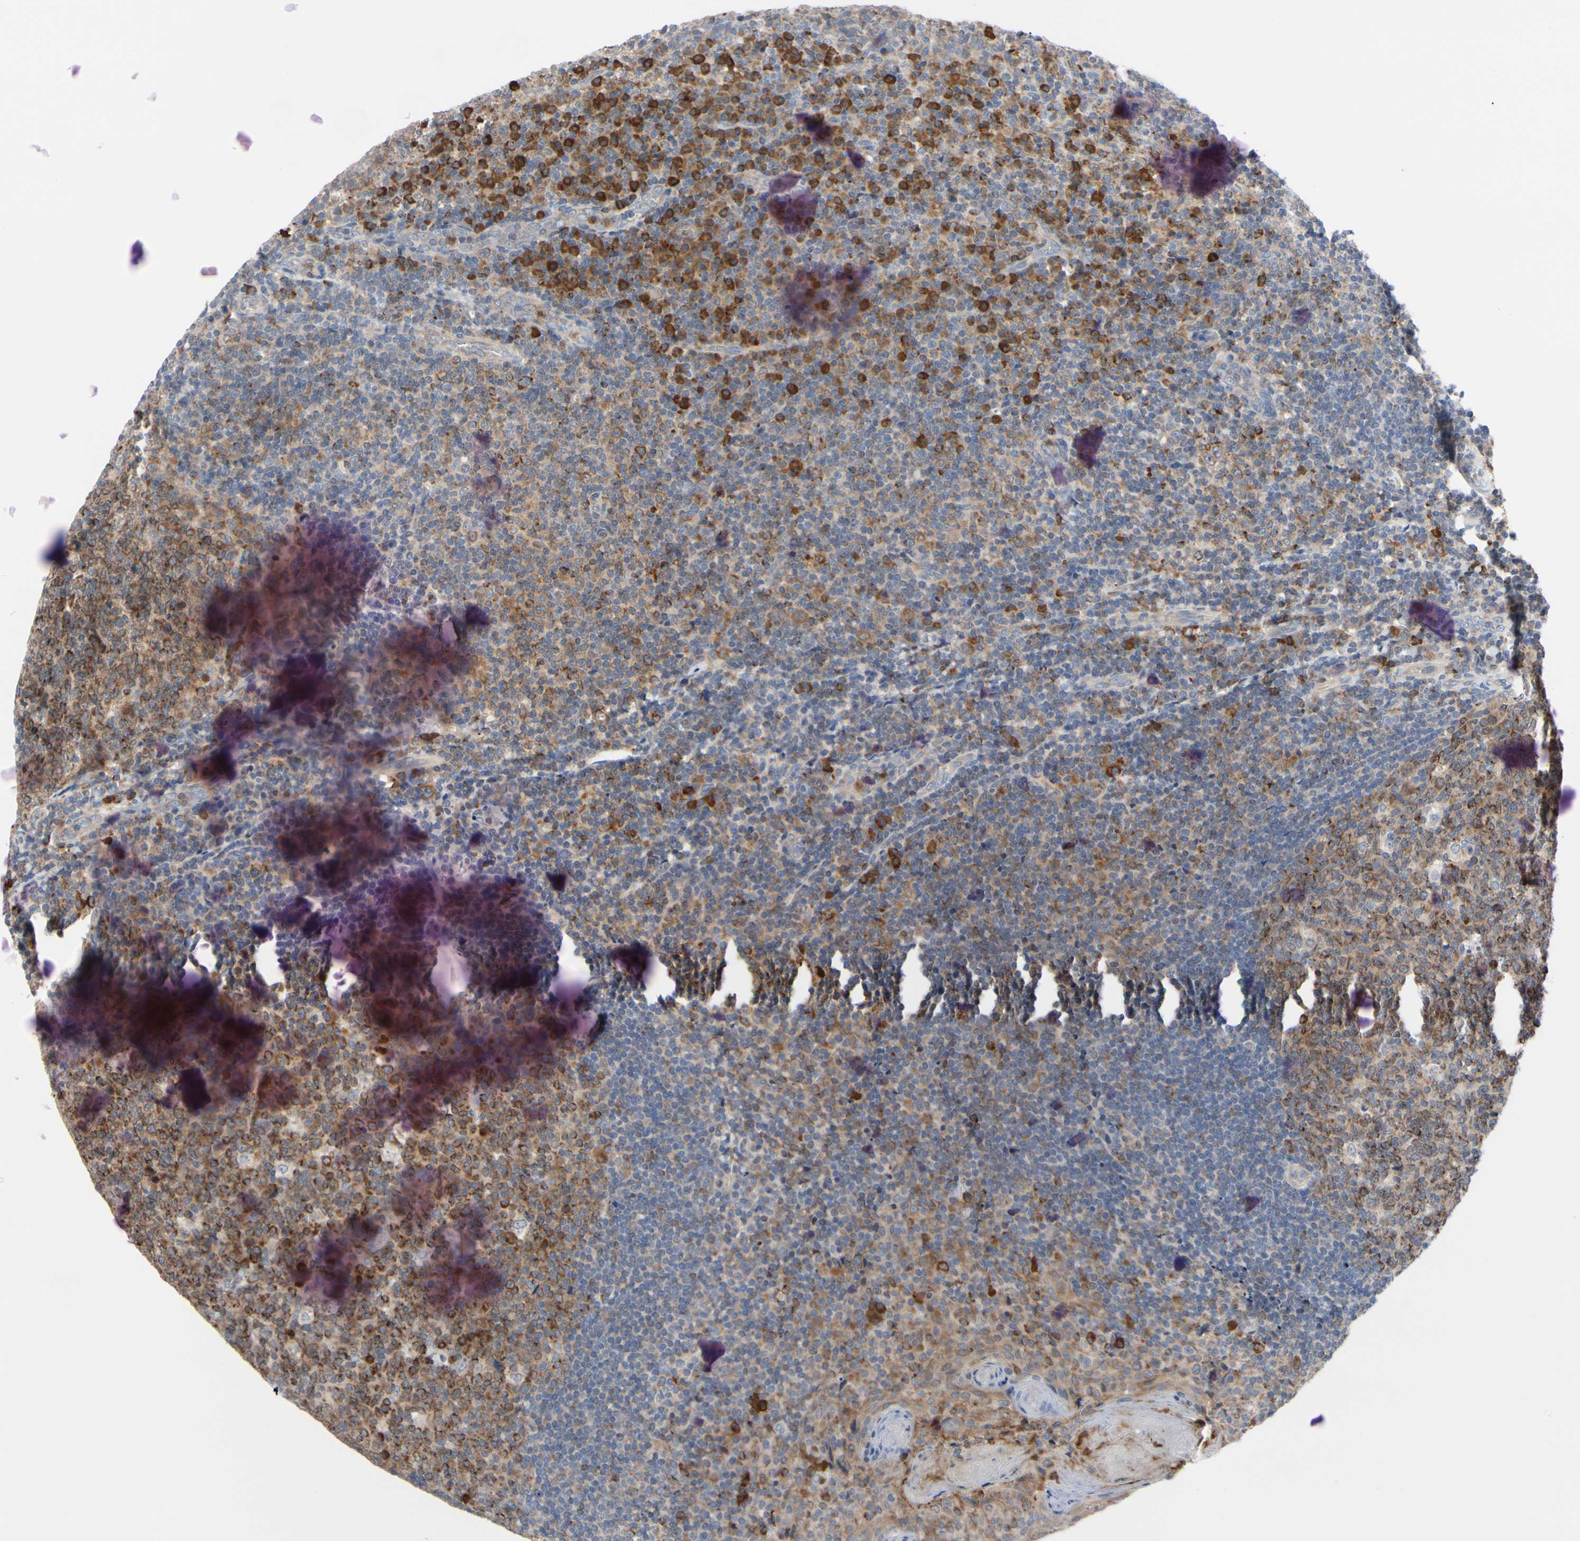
{"staining": {"intensity": "strong", "quantity": ">75%", "location": "cytoplasmic/membranous,nuclear"}, "tissue": "tonsil", "cell_type": "Germinal center cells", "image_type": "normal", "snomed": [{"axis": "morphology", "description": "Normal tissue, NOS"}, {"axis": "topography", "description": "Tonsil"}], "caption": "Immunohistochemistry (IHC) histopathology image of unremarkable tonsil: tonsil stained using IHC displays high levels of strong protein expression localized specifically in the cytoplasmic/membranous,nuclear of germinal center cells, appearing as a cytoplasmic/membranous,nuclear brown color.", "gene": "MCL1", "patient": {"sex": "male", "age": 17}}